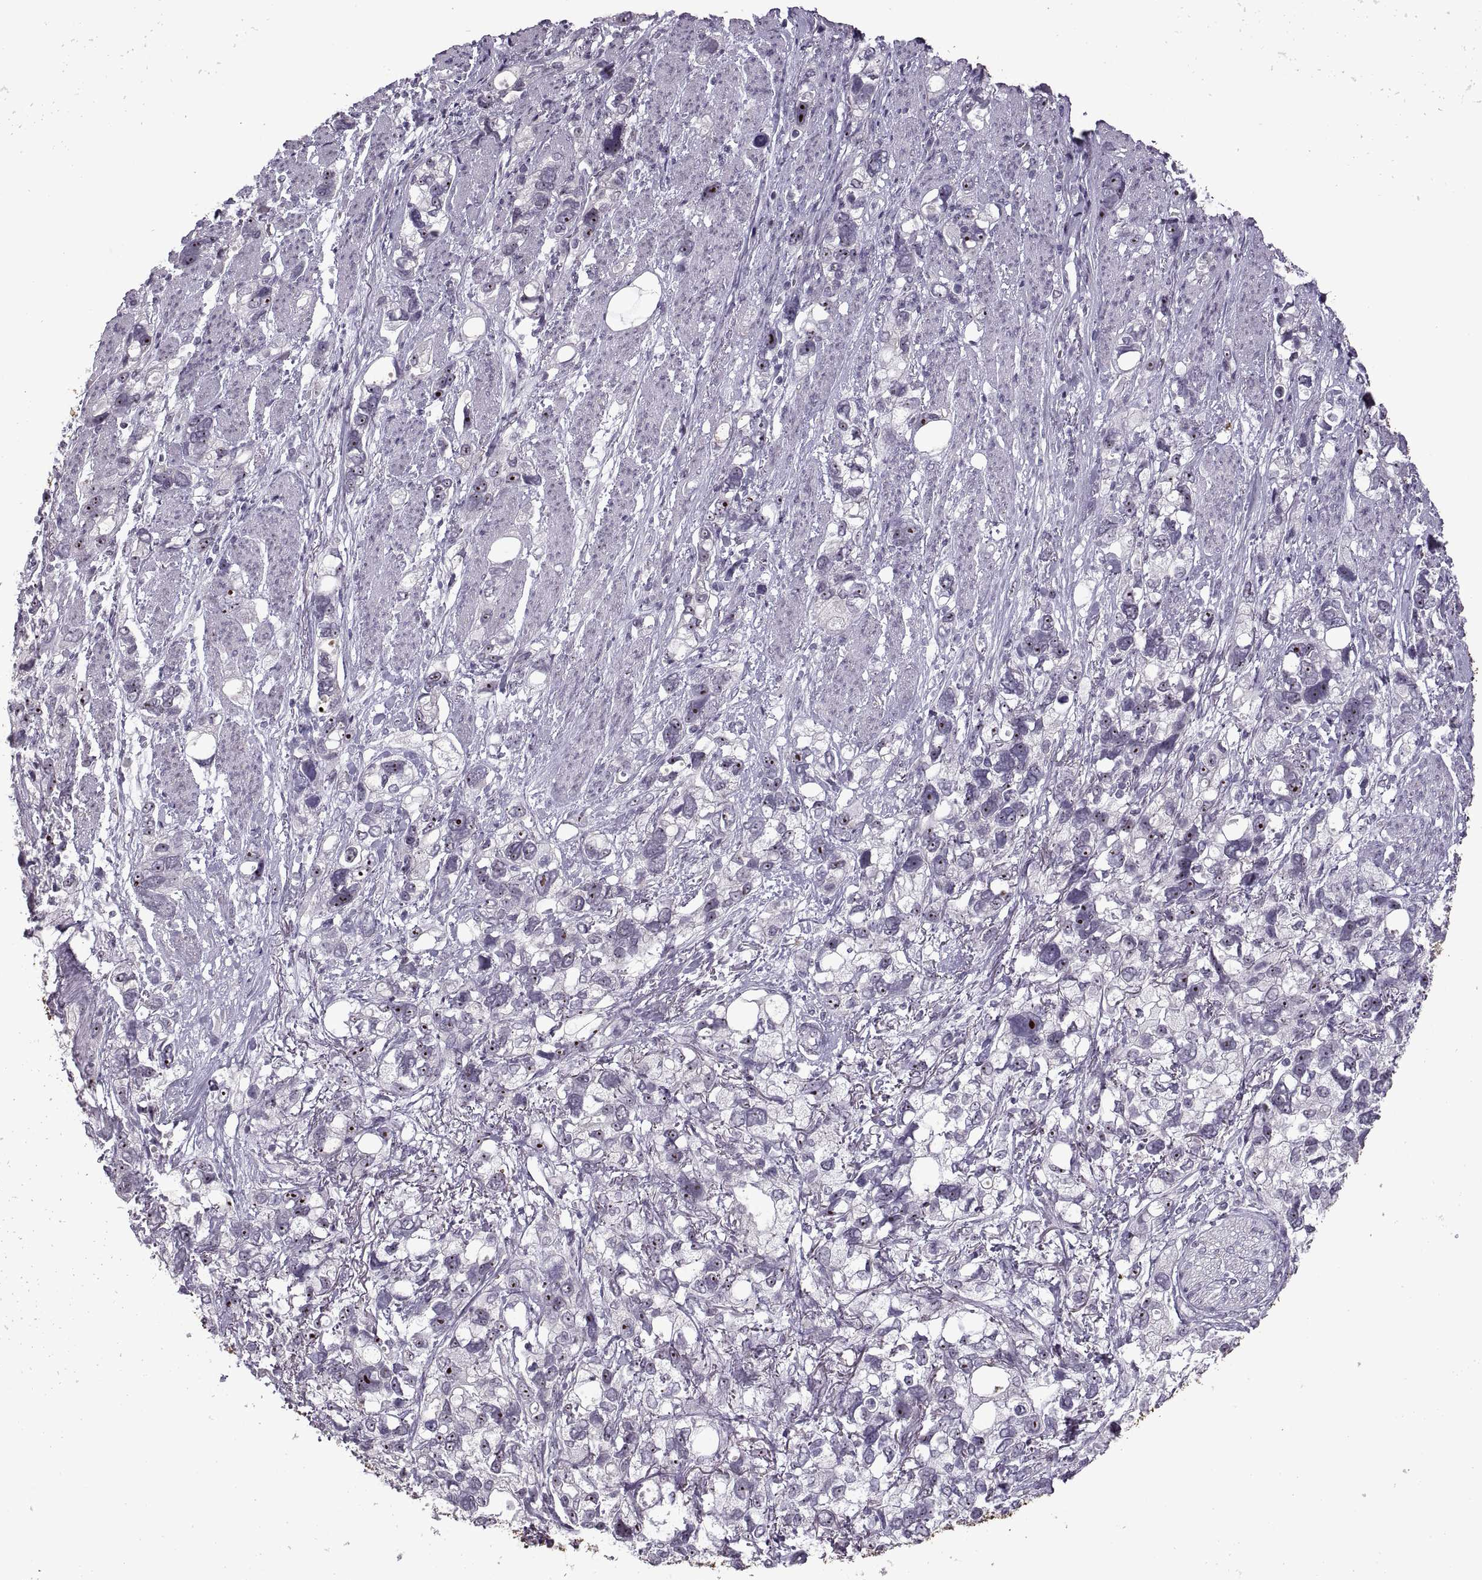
{"staining": {"intensity": "strong", "quantity": ">75%", "location": "nuclear"}, "tissue": "stomach cancer", "cell_type": "Tumor cells", "image_type": "cancer", "snomed": [{"axis": "morphology", "description": "Adenocarcinoma, NOS"}, {"axis": "topography", "description": "Stomach, upper"}], "caption": "Immunohistochemistry (DAB) staining of stomach cancer displays strong nuclear protein expression in about >75% of tumor cells.", "gene": "SINHCAF", "patient": {"sex": "female", "age": 81}}